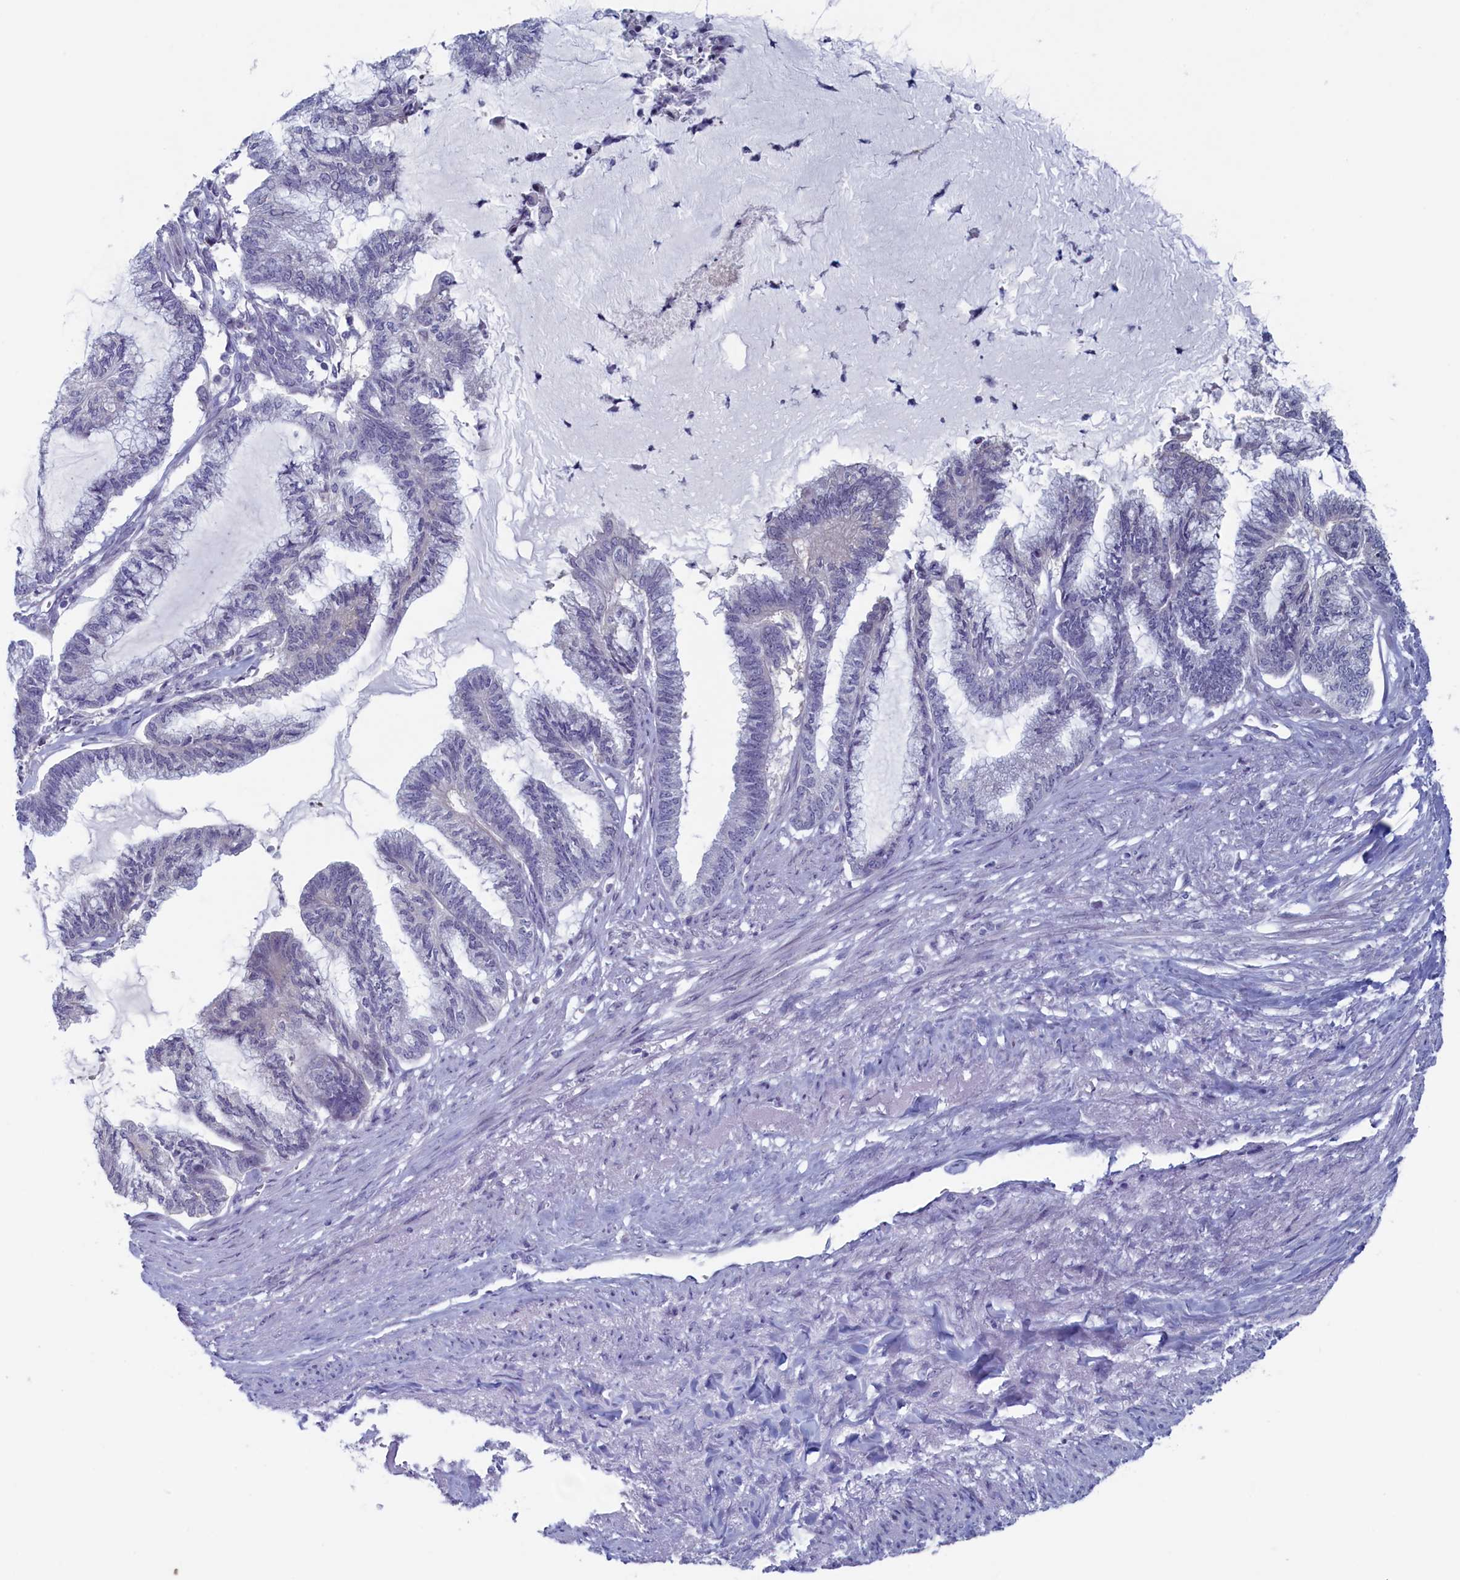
{"staining": {"intensity": "negative", "quantity": "none", "location": "none"}, "tissue": "endometrial cancer", "cell_type": "Tumor cells", "image_type": "cancer", "snomed": [{"axis": "morphology", "description": "Adenocarcinoma, NOS"}, {"axis": "topography", "description": "Endometrium"}], "caption": "This is an IHC micrograph of adenocarcinoma (endometrial). There is no staining in tumor cells.", "gene": "WDR76", "patient": {"sex": "female", "age": 86}}